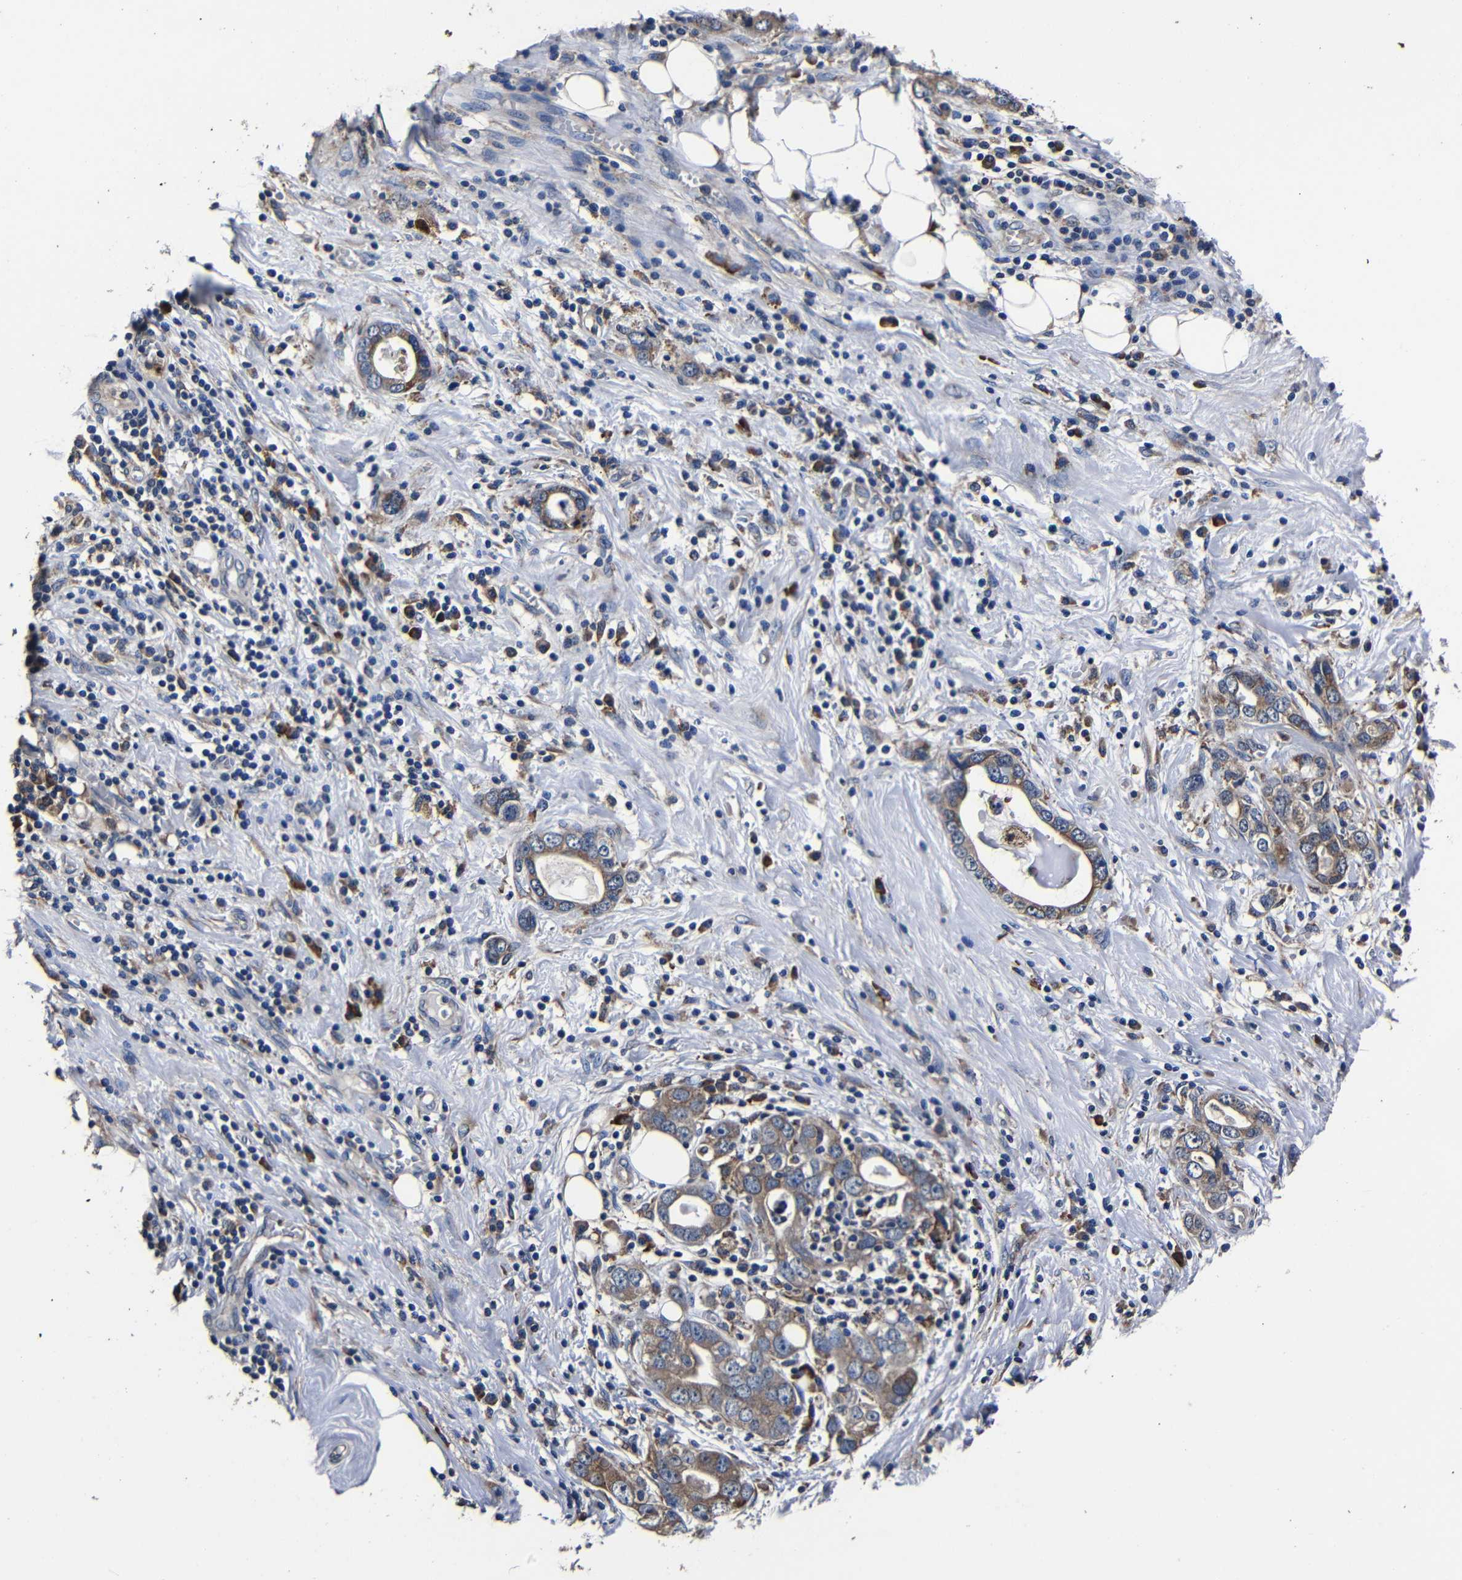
{"staining": {"intensity": "moderate", "quantity": ">75%", "location": "cytoplasmic/membranous"}, "tissue": "stomach cancer", "cell_type": "Tumor cells", "image_type": "cancer", "snomed": [{"axis": "morphology", "description": "Adenocarcinoma, NOS"}, {"axis": "topography", "description": "Stomach, lower"}], "caption": "Adenocarcinoma (stomach) was stained to show a protein in brown. There is medium levels of moderate cytoplasmic/membranous positivity in approximately >75% of tumor cells.", "gene": "SCN9A", "patient": {"sex": "female", "age": 93}}